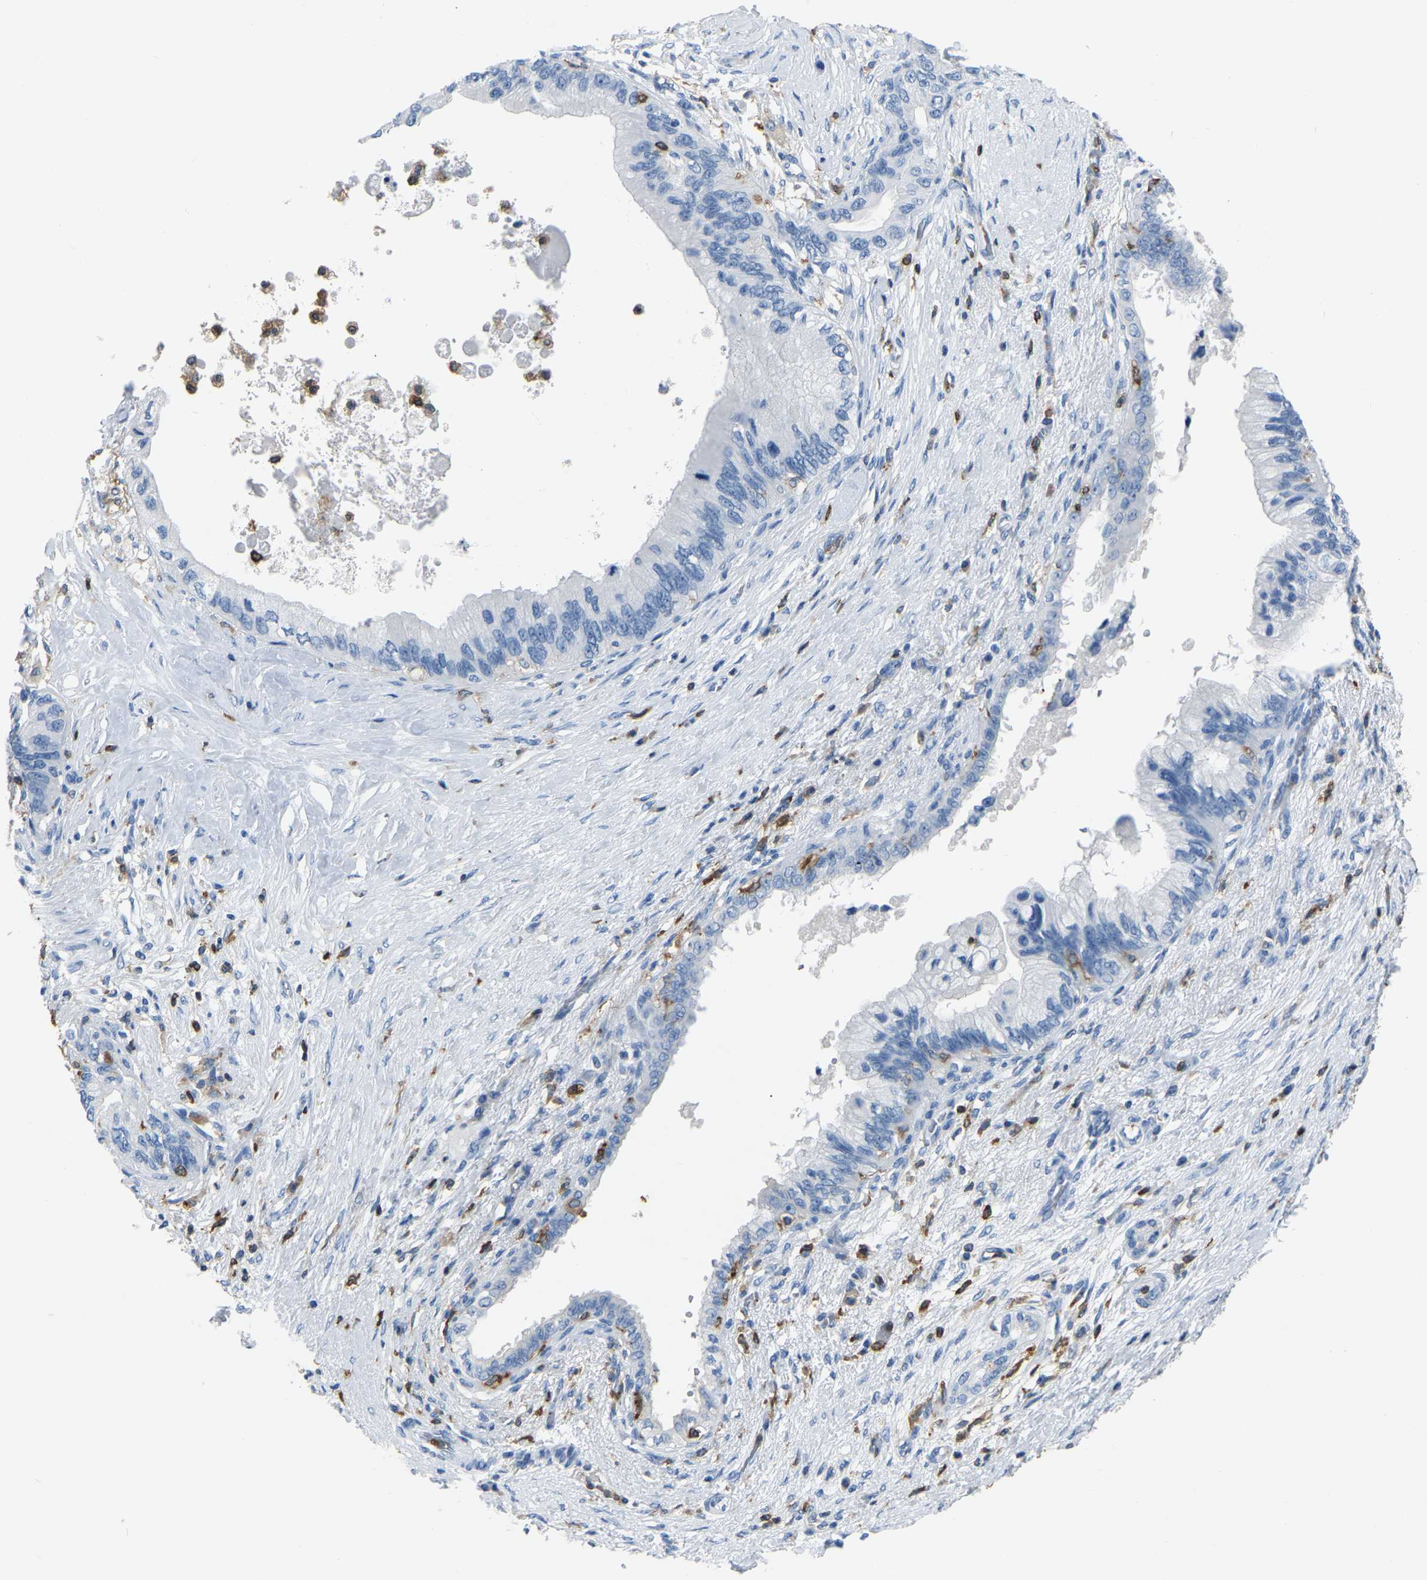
{"staining": {"intensity": "negative", "quantity": "none", "location": "none"}, "tissue": "pancreatic cancer", "cell_type": "Tumor cells", "image_type": "cancer", "snomed": [{"axis": "morphology", "description": "Adenocarcinoma, NOS"}, {"axis": "topography", "description": "Pancreas"}], "caption": "This is a histopathology image of IHC staining of pancreatic cancer (adenocarcinoma), which shows no positivity in tumor cells.", "gene": "ARHGAP45", "patient": {"sex": "female", "age": 73}}